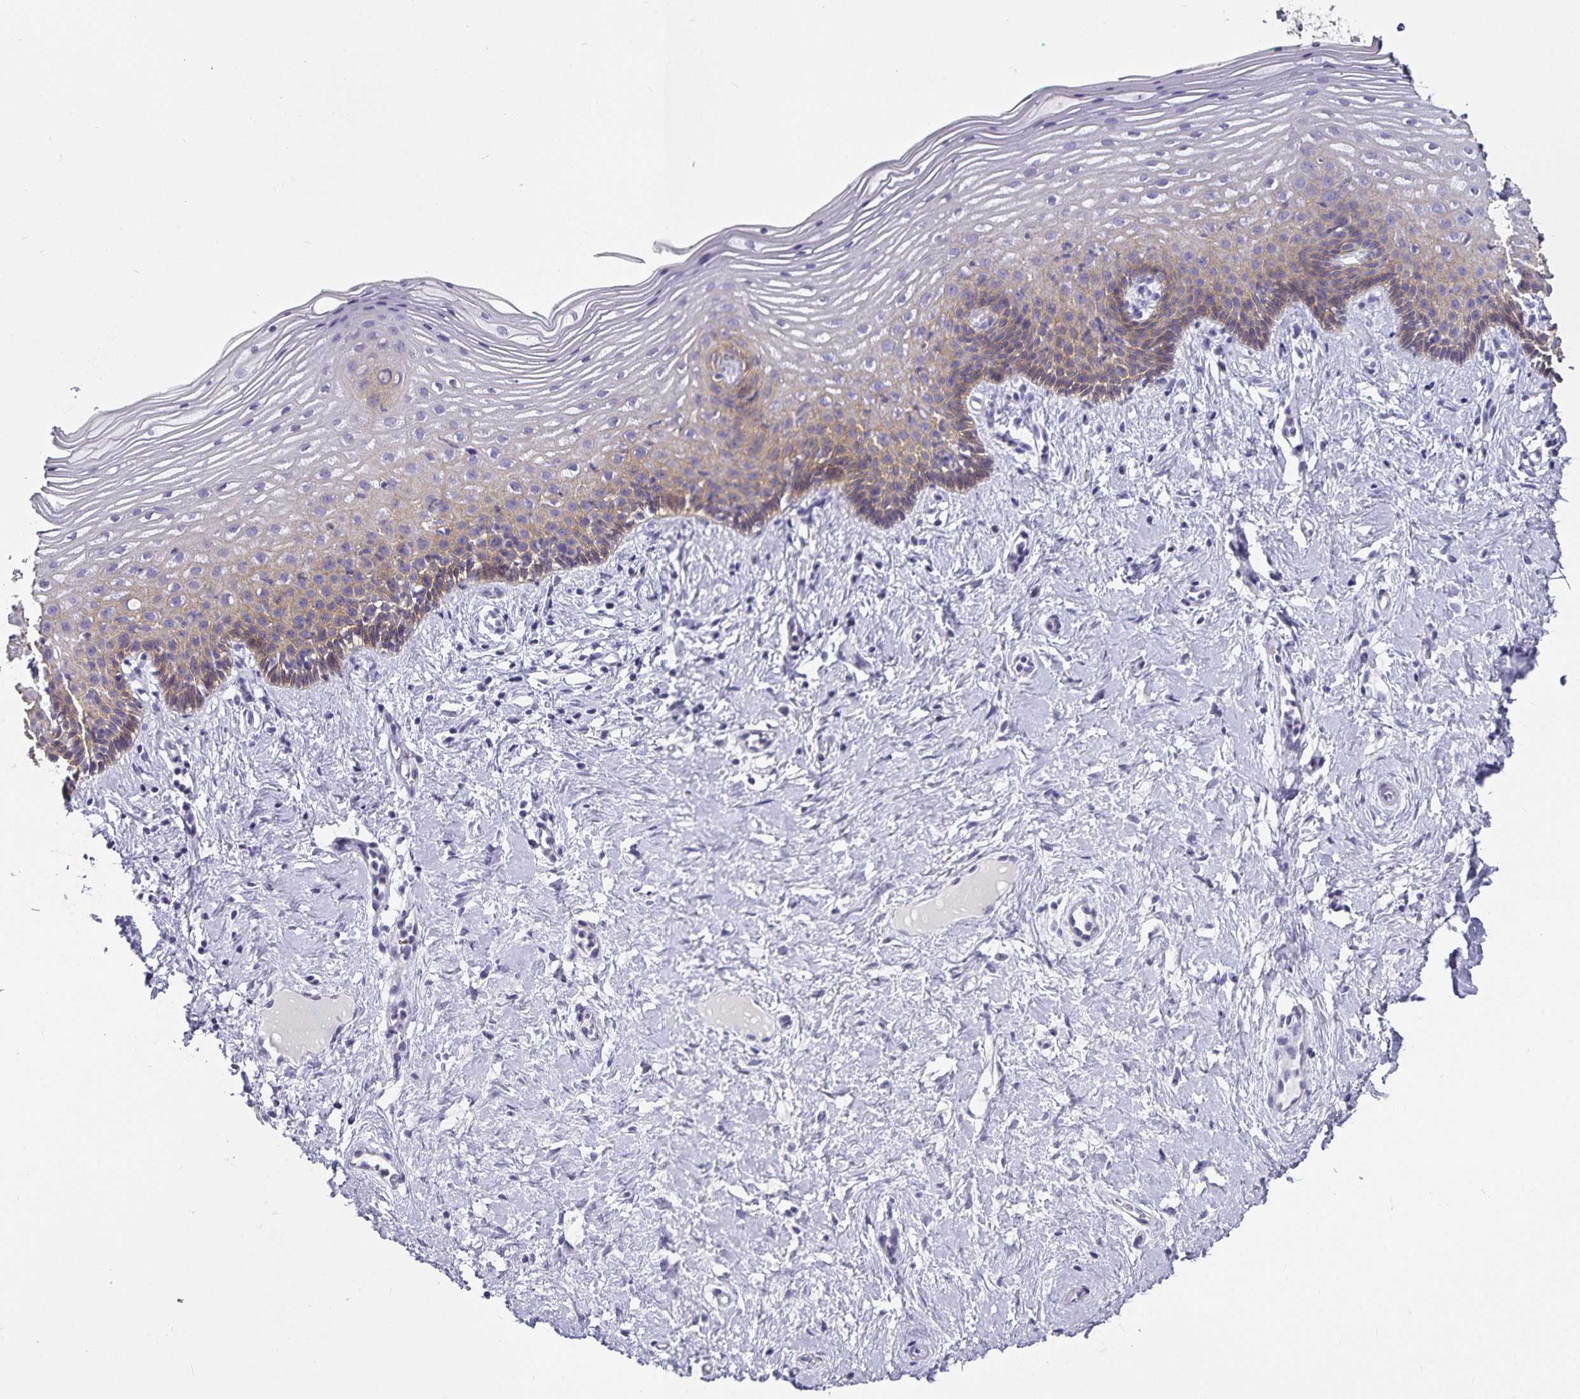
{"staining": {"intensity": "moderate", "quantity": "25%-75%", "location": "cytoplasmic/membranous"}, "tissue": "vagina", "cell_type": "Squamous epithelial cells", "image_type": "normal", "snomed": [{"axis": "morphology", "description": "Normal tissue, NOS"}, {"axis": "topography", "description": "Vagina"}], "caption": "Vagina stained with DAB (3,3'-diaminobenzidine) immunohistochemistry (IHC) demonstrates medium levels of moderate cytoplasmic/membranous expression in about 25%-75% of squamous epithelial cells.", "gene": "CA12", "patient": {"sex": "female", "age": 42}}